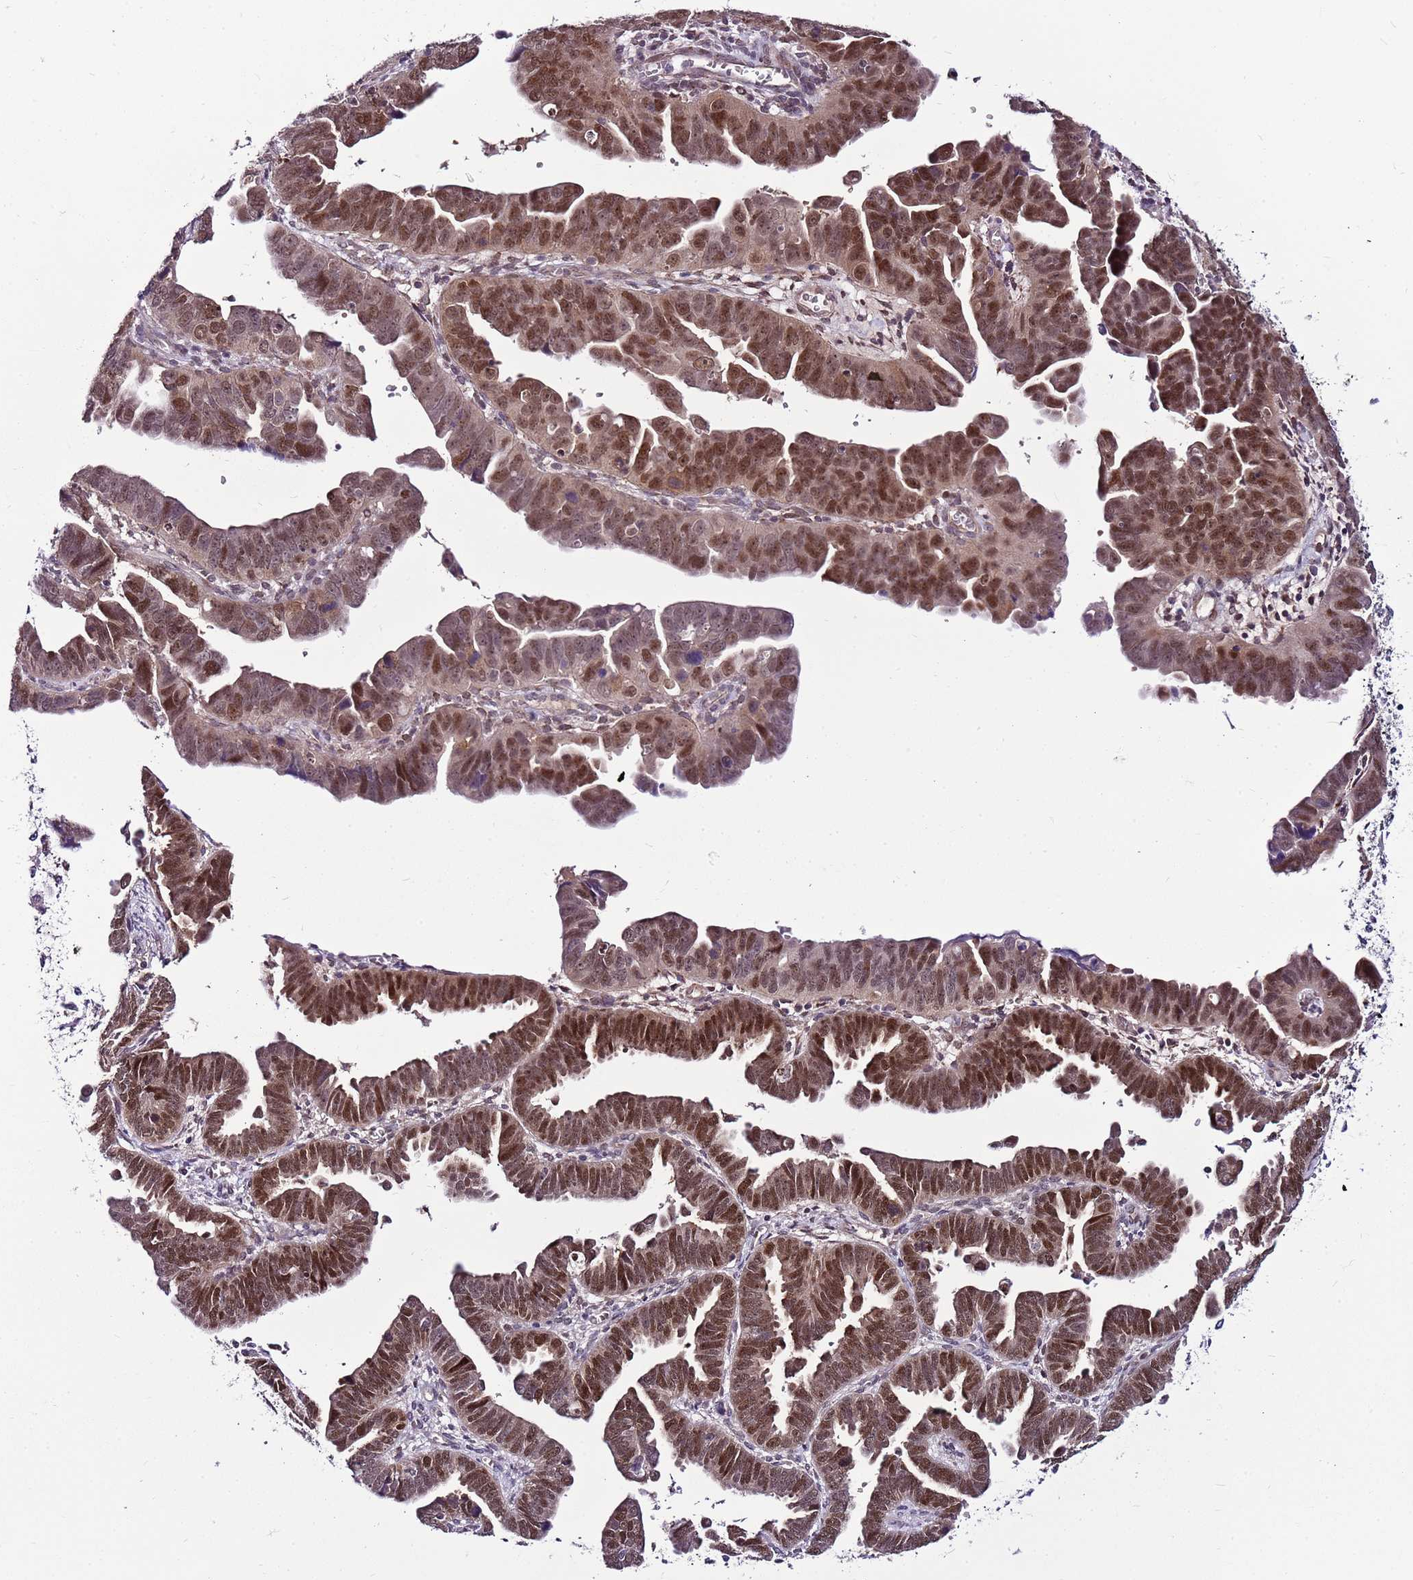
{"staining": {"intensity": "strong", "quantity": ">75%", "location": "nuclear"}, "tissue": "endometrial cancer", "cell_type": "Tumor cells", "image_type": "cancer", "snomed": [{"axis": "morphology", "description": "Adenocarcinoma, NOS"}, {"axis": "topography", "description": "Endometrium"}], "caption": "Immunohistochemical staining of endometrial cancer (adenocarcinoma) reveals high levels of strong nuclear protein positivity in about >75% of tumor cells.", "gene": "POLE3", "patient": {"sex": "female", "age": 75}}